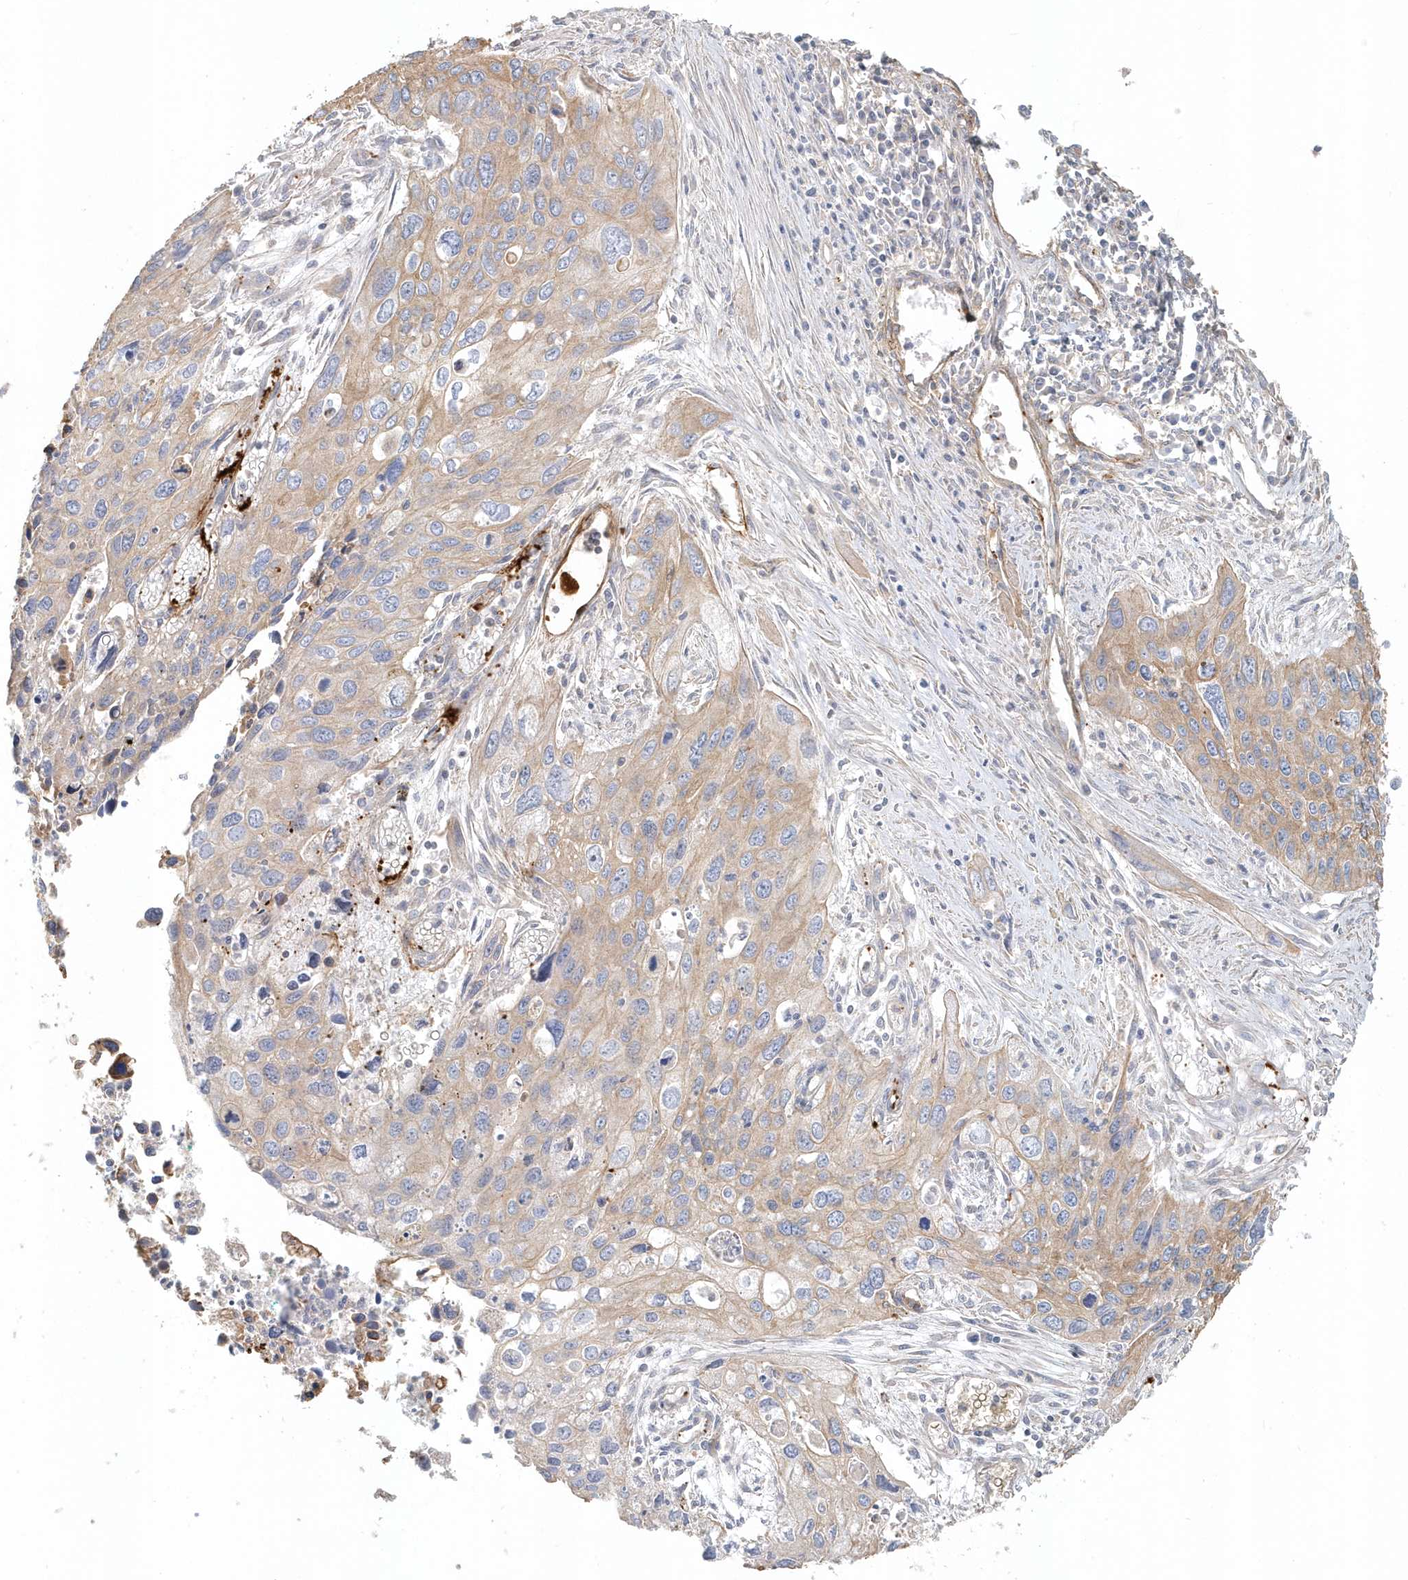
{"staining": {"intensity": "weak", "quantity": "25%-75%", "location": "cytoplasmic/membranous"}, "tissue": "cervical cancer", "cell_type": "Tumor cells", "image_type": "cancer", "snomed": [{"axis": "morphology", "description": "Squamous cell carcinoma, NOS"}, {"axis": "topography", "description": "Cervix"}], "caption": "Protein analysis of cervical squamous cell carcinoma tissue exhibits weak cytoplasmic/membranous positivity in about 25%-75% of tumor cells.", "gene": "MMRN1", "patient": {"sex": "female", "age": 55}}